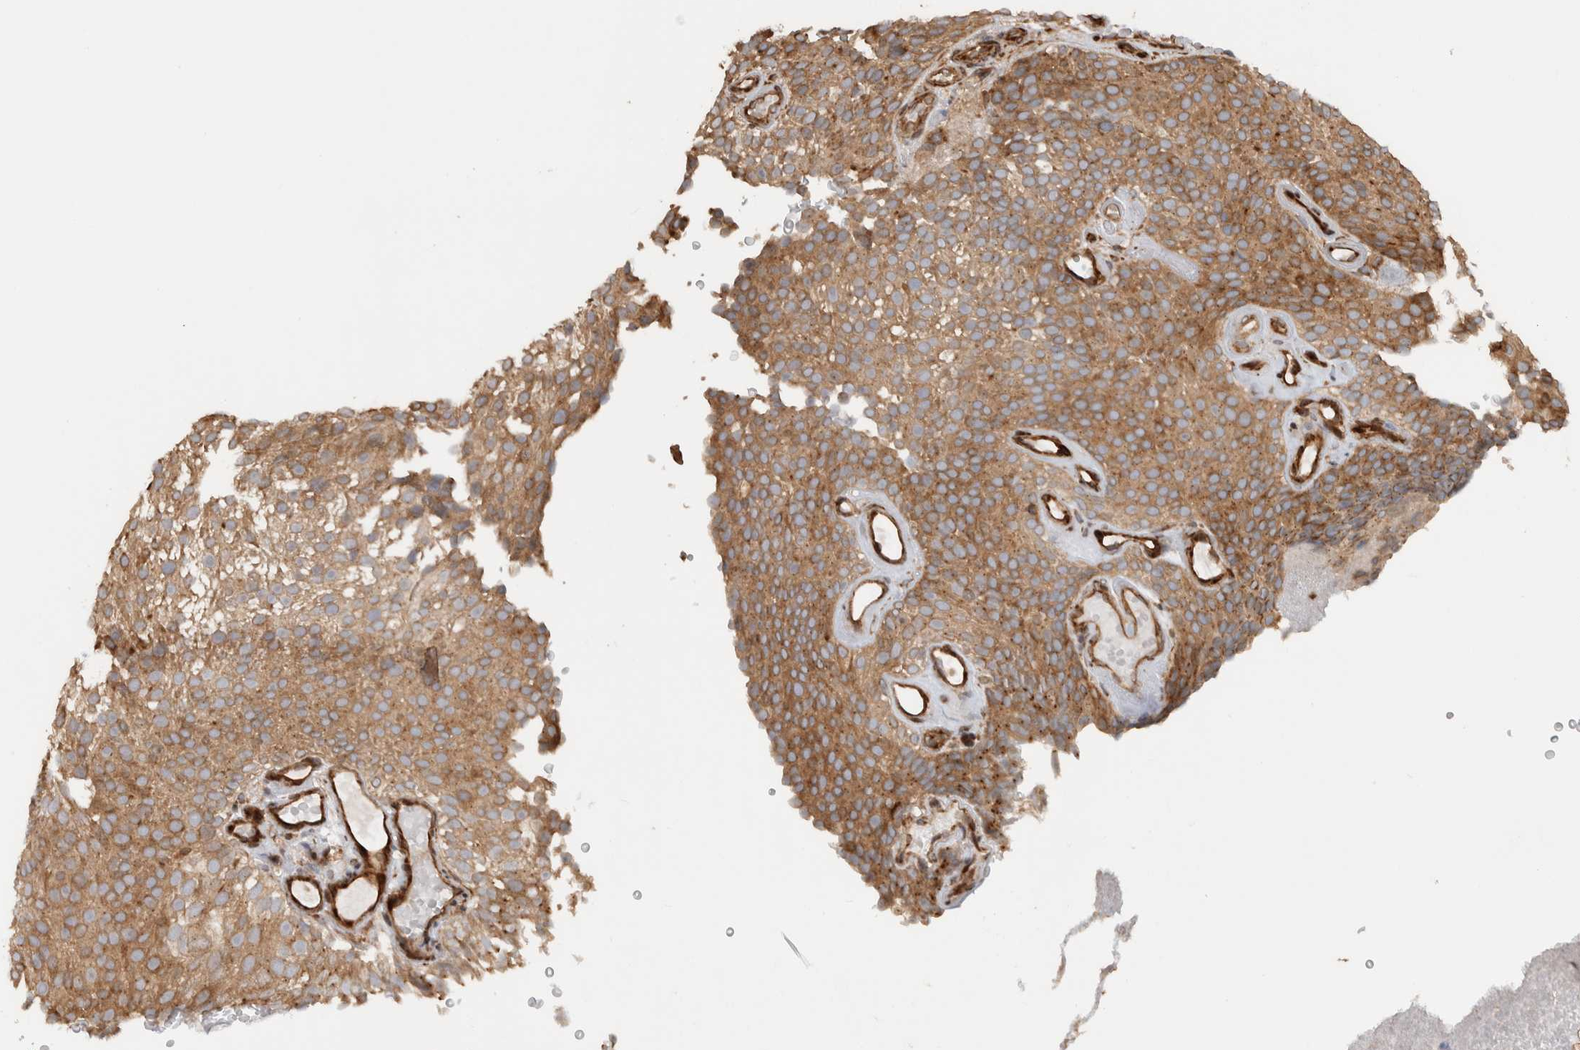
{"staining": {"intensity": "moderate", "quantity": ">75%", "location": "cytoplasmic/membranous"}, "tissue": "urothelial cancer", "cell_type": "Tumor cells", "image_type": "cancer", "snomed": [{"axis": "morphology", "description": "Urothelial carcinoma, Low grade"}, {"axis": "topography", "description": "Urinary bladder"}], "caption": "Brown immunohistochemical staining in human low-grade urothelial carcinoma shows moderate cytoplasmic/membranous expression in about >75% of tumor cells.", "gene": "CNTROB", "patient": {"sex": "male", "age": 78}}